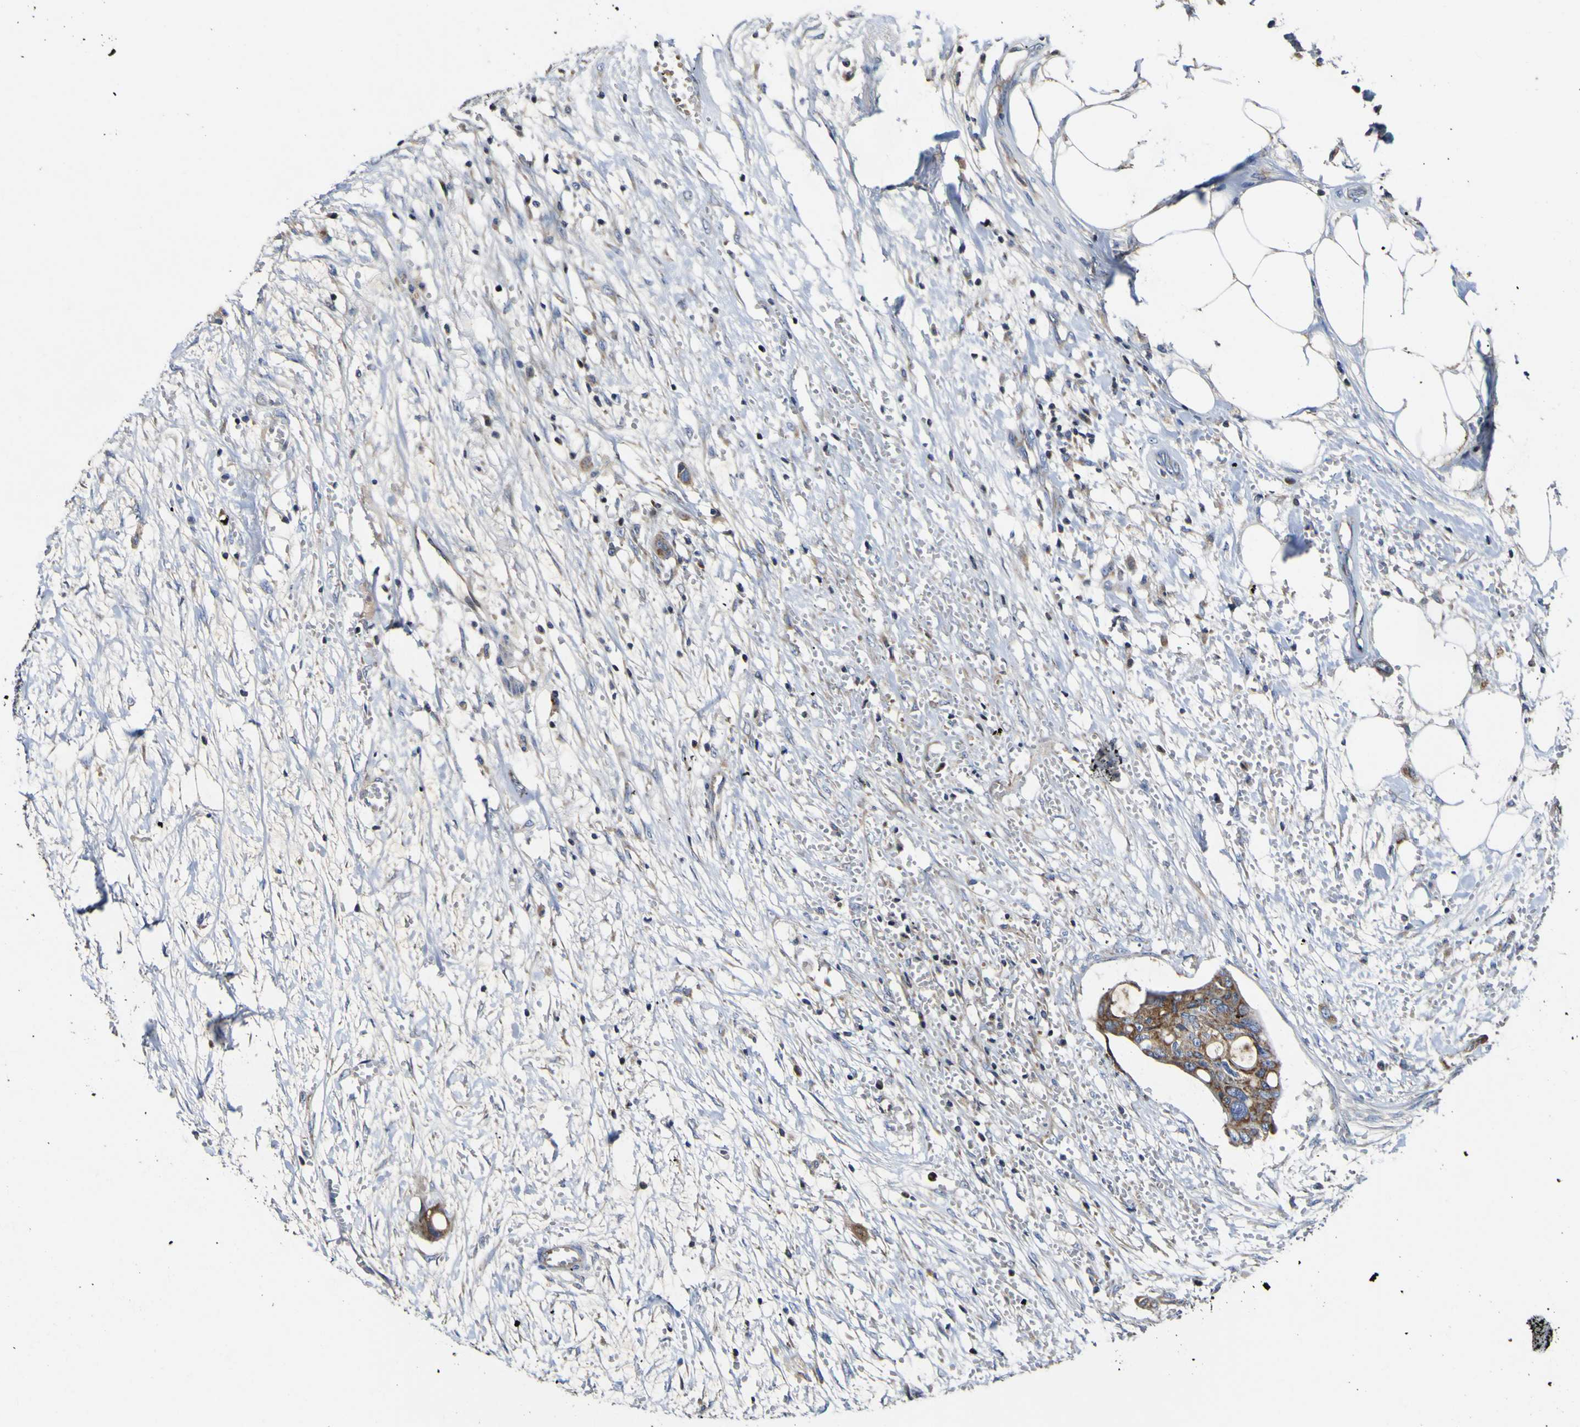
{"staining": {"intensity": "moderate", "quantity": ">75%", "location": "cytoplasmic/membranous"}, "tissue": "colorectal cancer", "cell_type": "Tumor cells", "image_type": "cancer", "snomed": [{"axis": "morphology", "description": "Adenocarcinoma, NOS"}, {"axis": "topography", "description": "Colon"}], "caption": "Tumor cells display medium levels of moderate cytoplasmic/membranous expression in approximately >75% of cells in human colorectal cancer (adenocarcinoma).", "gene": "CCDC90B", "patient": {"sex": "female", "age": 57}}